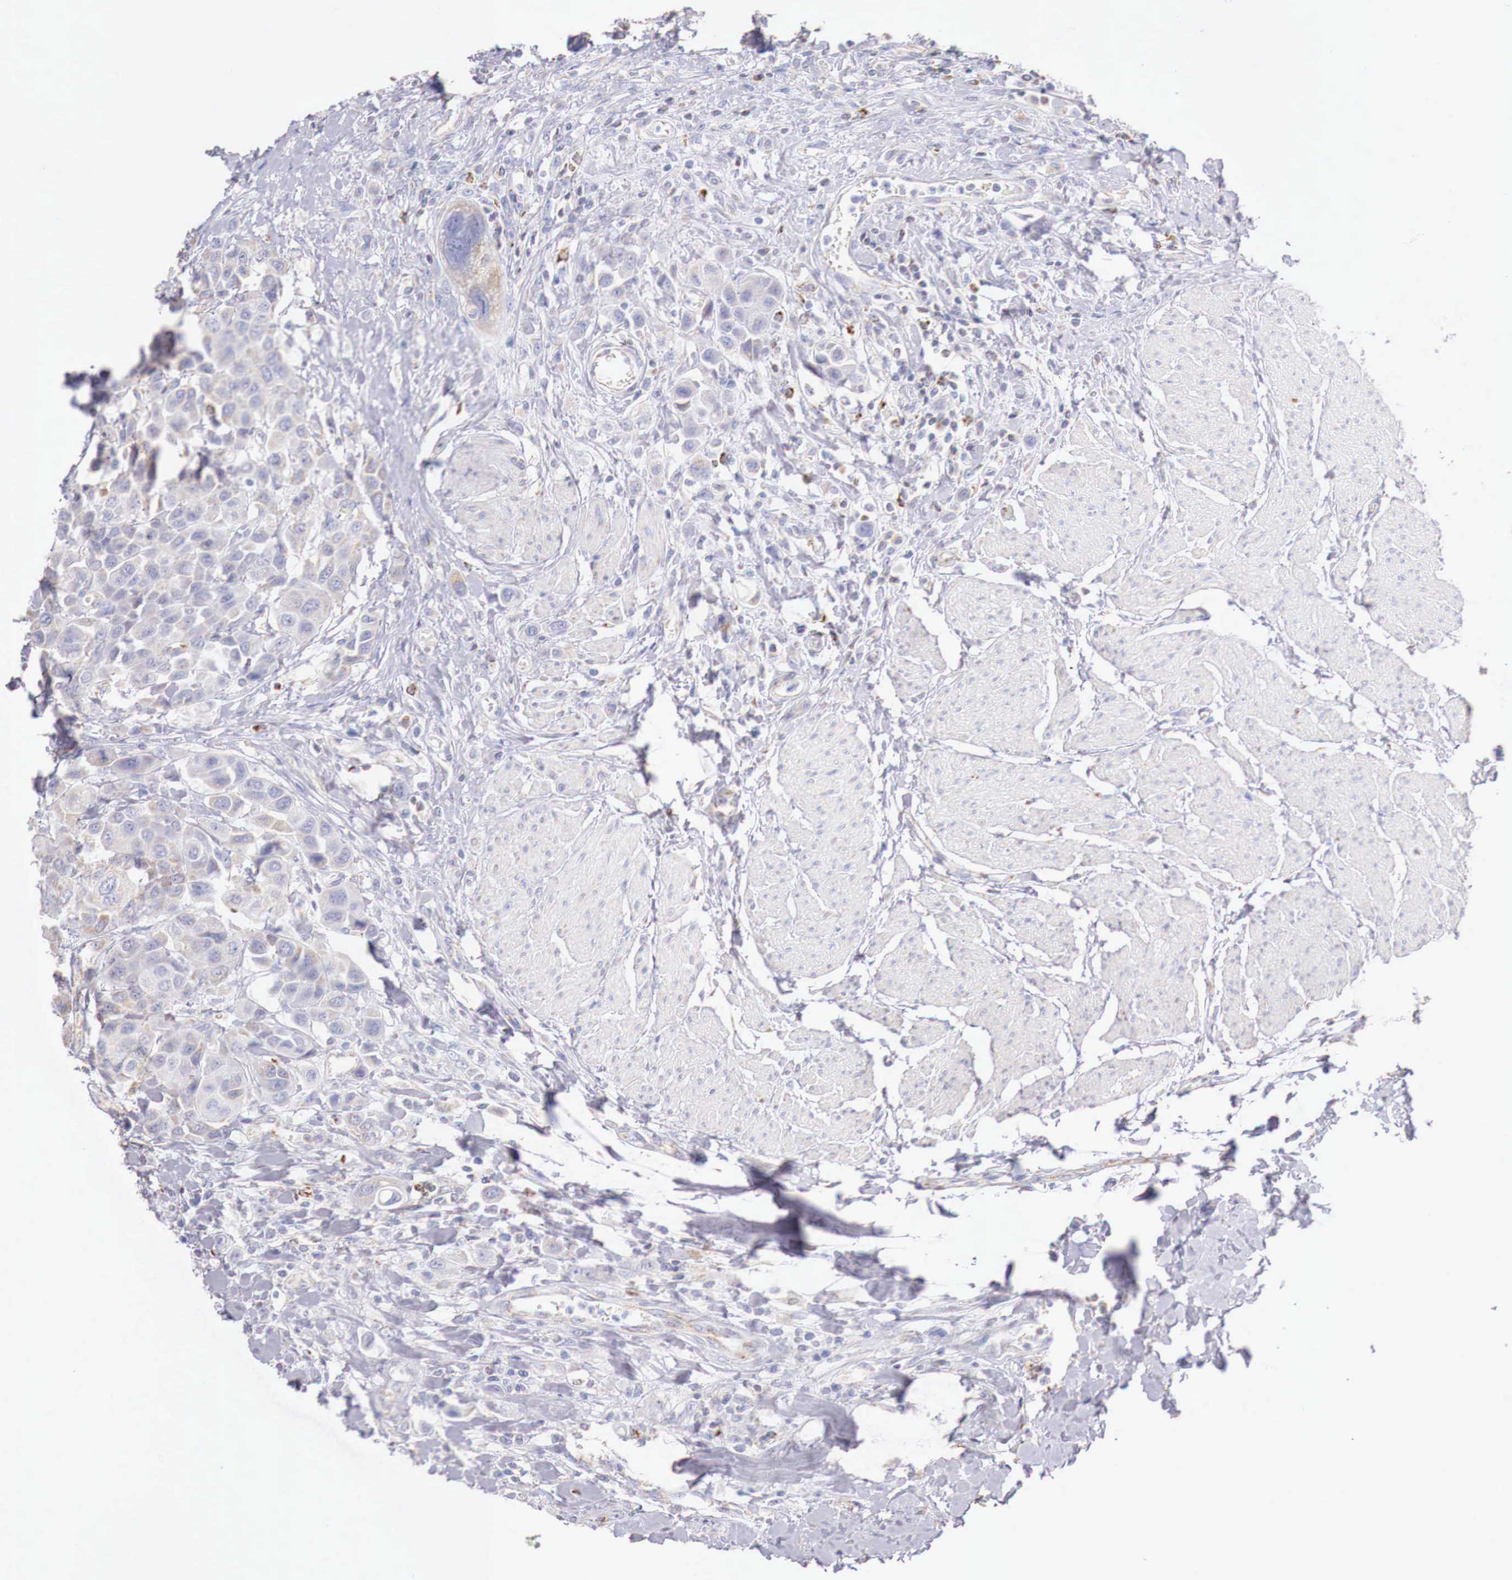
{"staining": {"intensity": "weak", "quantity": "<25%", "location": "cytoplasmic/membranous"}, "tissue": "urothelial cancer", "cell_type": "Tumor cells", "image_type": "cancer", "snomed": [{"axis": "morphology", "description": "Urothelial carcinoma, High grade"}, {"axis": "topography", "description": "Urinary bladder"}], "caption": "This is an immunohistochemistry image of human urothelial carcinoma (high-grade). There is no expression in tumor cells.", "gene": "IDH3G", "patient": {"sex": "male", "age": 50}}